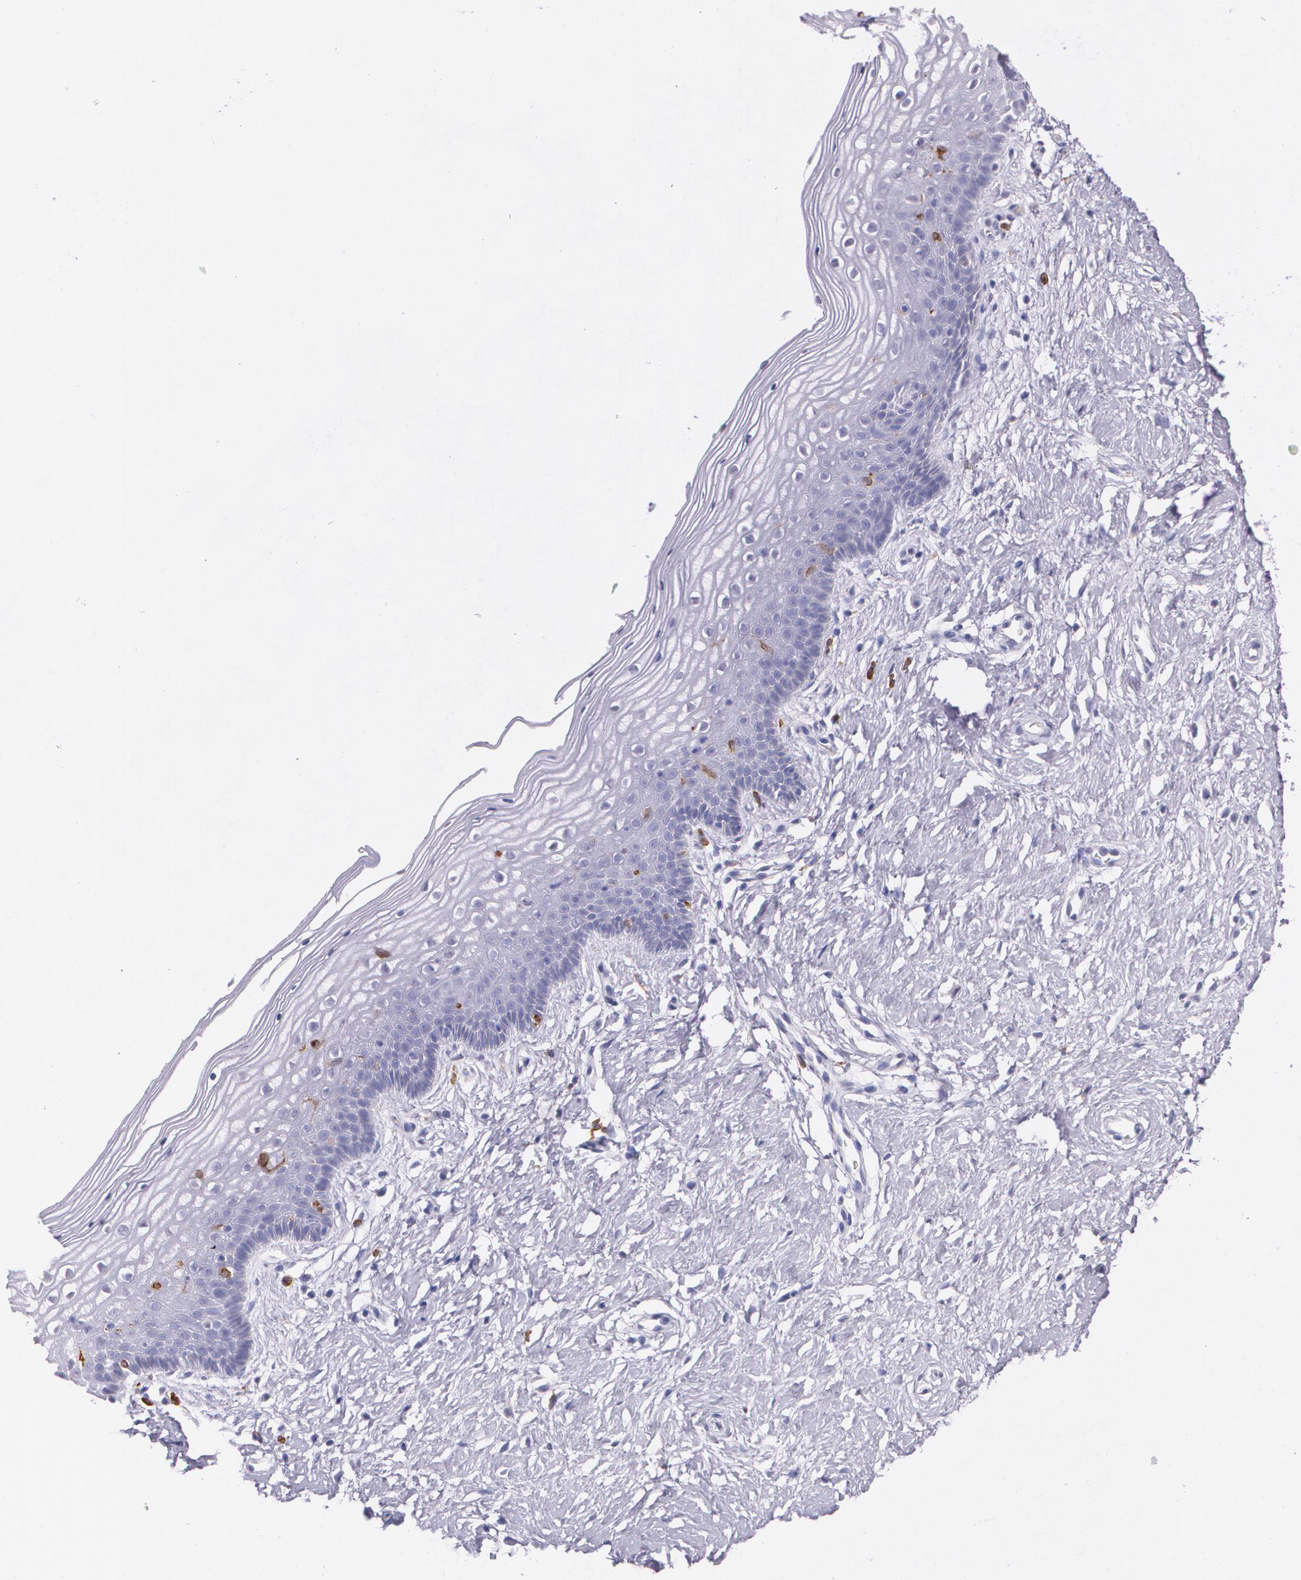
{"staining": {"intensity": "moderate", "quantity": "<25%", "location": "cytoplasmic/membranous"}, "tissue": "vagina", "cell_type": "Squamous epithelial cells", "image_type": "normal", "snomed": [{"axis": "morphology", "description": "Normal tissue, NOS"}, {"axis": "topography", "description": "Vagina"}], "caption": "Unremarkable vagina shows moderate cytoplasmic/membranous expression in approximately <25% of squamous epithelial cells, visualized by immunohistochemistry. (Brightfield microscopy of DAB IHC at high magnification).", "gene": "RTN1", "patient": {"sex": "female", "age": 46}}